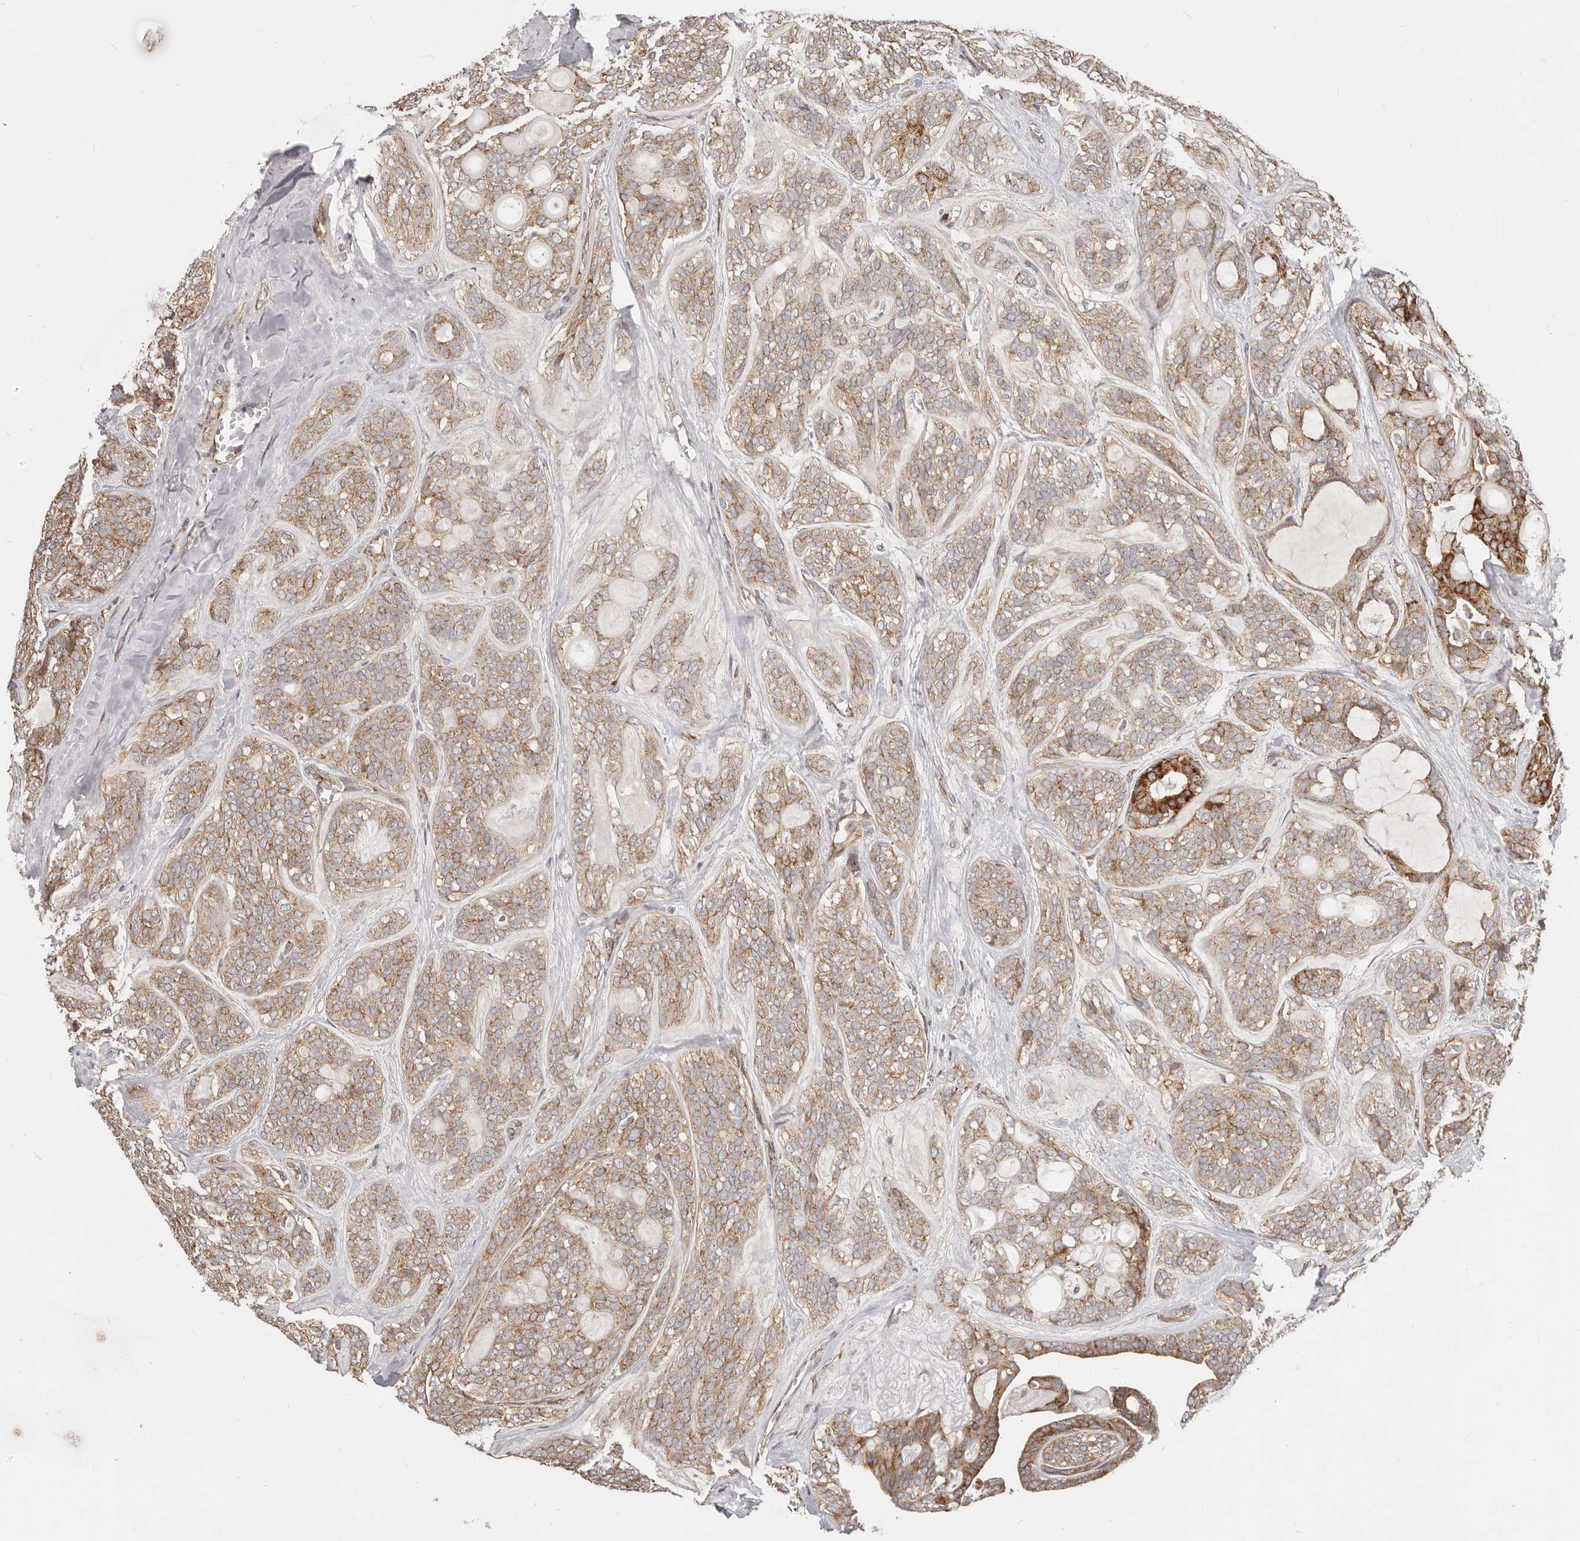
{"staining": {"intensity": "moderate", "quantity": "25%-75%", "location": "cytoplasmic/membranous"}, "tissue": "head and neck cancer", "cell_type": "Tumor cells", "image_type": "cancer", "snomed": [{"axis": "morphology", "description": "Adenocarcinoma, NOS"}, {"axis": "topography", "description": "Head-Neck"}], "caption": "Protein analysis of adenocarcinoma (head and neck) tissue reveals moderate cytoplasmic/membranous expression in approximately 25%-75% of tumor cells. The staining was performed using DAB (3,3'-diaminobenzidine), with brown indicating positive protein expression. Nuclei are stained blue with hematoxylin.", "gene": "USP49", "patient": {"sex": "male", "age": 66}}